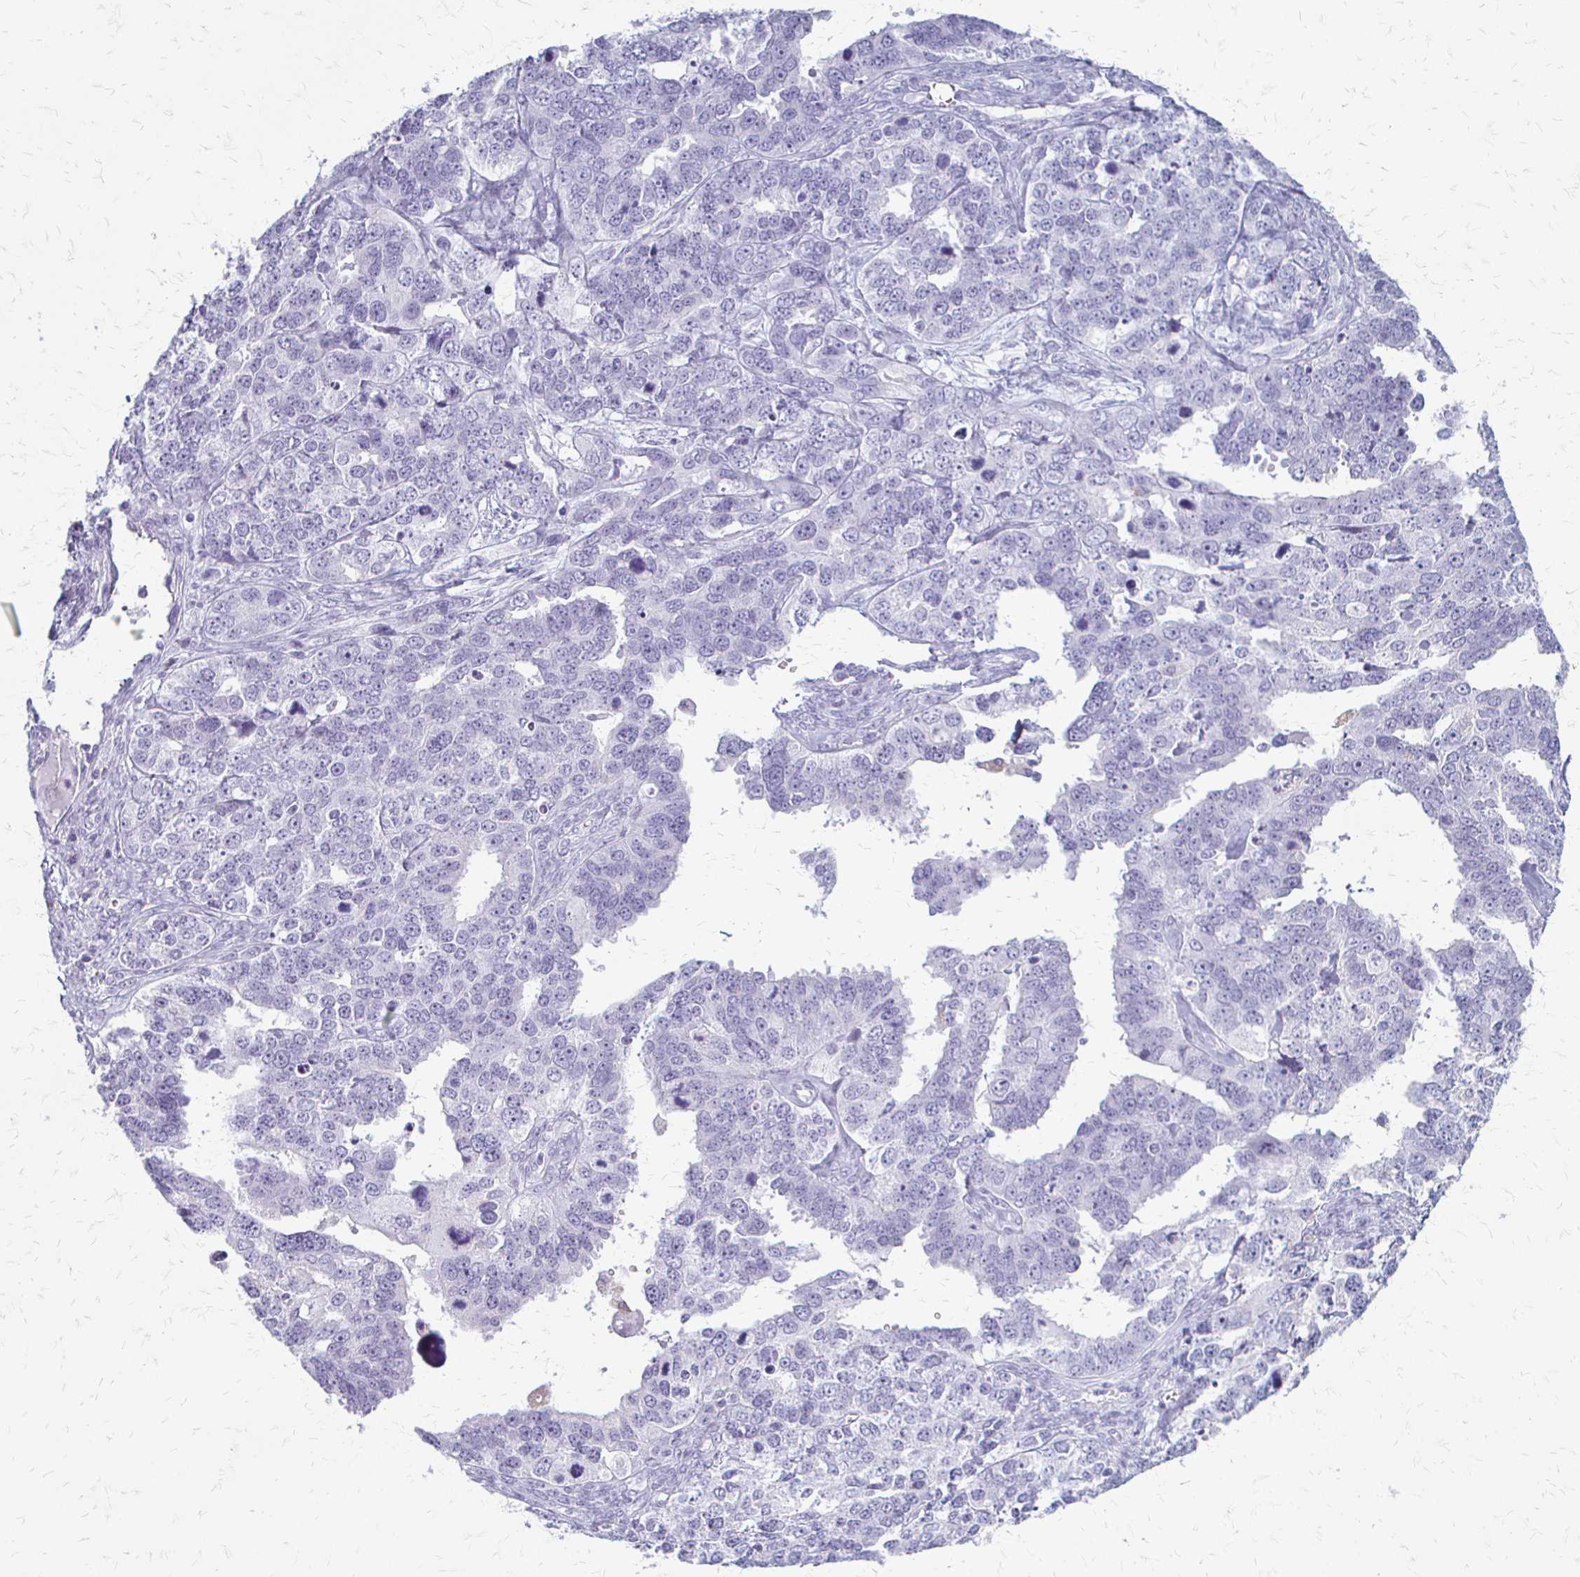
{"staining": {"intensity": "negative", "quantity": "none", "location": "none"}, "tissue": "ovarian cancer", "cell_type": "Tumor cells", "image_type": "cancer", "snomed": [{"axis": "morphology", "description": "Cystadenocarcinoma, serous, NOS"}, {"axis": "topography", "description": "Ovary"}], "caption": "Micrograph shows no protein positivity in tumor cells of ovarian cancer tissue.", "gene": "ACP5", "patient": {"sex": "female", "age": 76}}